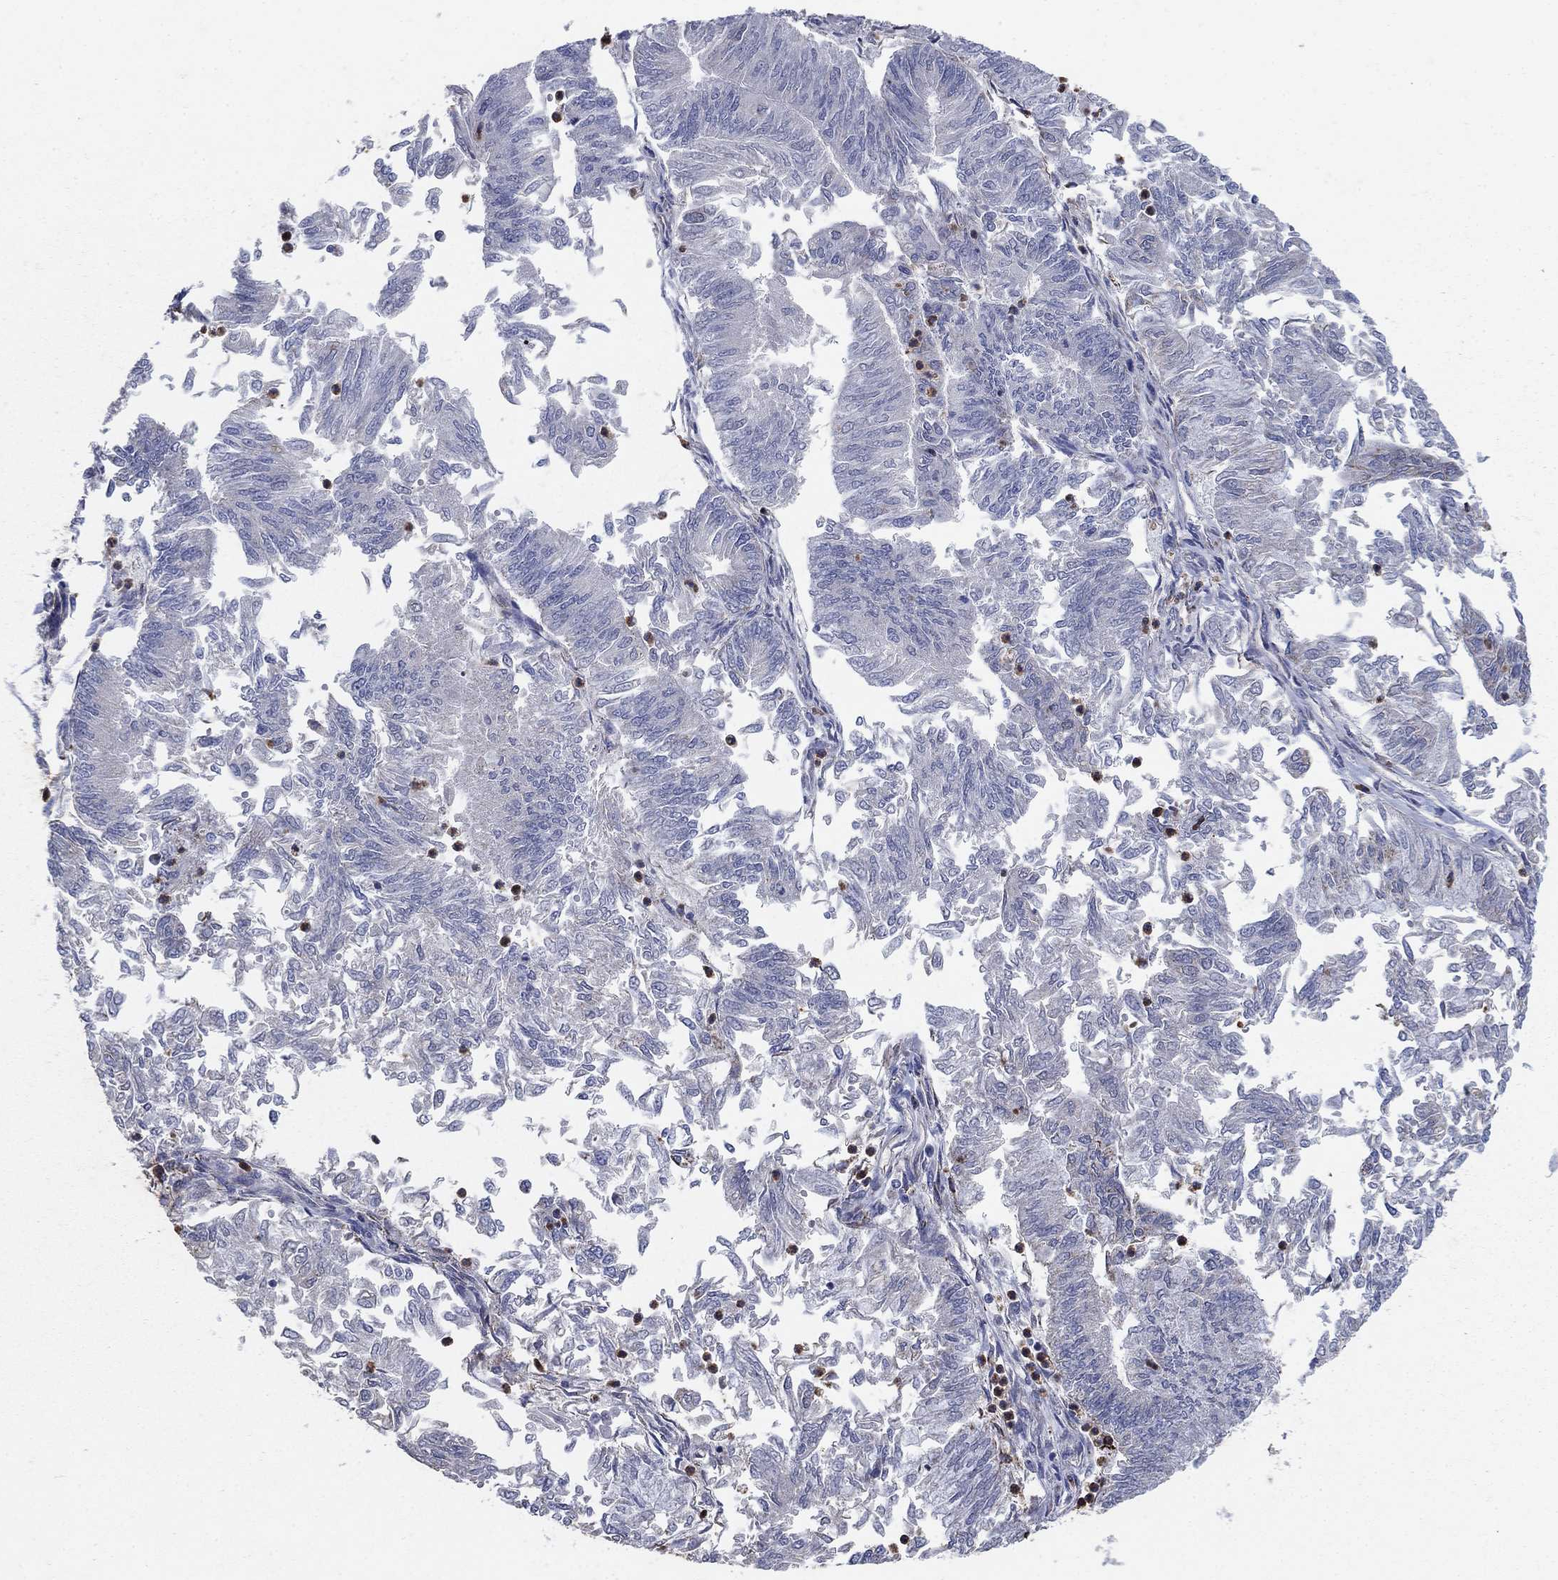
{"staining": {"intensity": "negative", "quantity": "none", "location": "none"}, "tissue": "endometrial cancer", "cell_type": "Tumor cells", "image_type": "cancer", "snomed": [{"axis": "morphology", "description": "Adenocarcinoma, NOS"}, {"axis": "topography", "description": "Endometrium"}], "caption": "Protein analysis of endometrial cancer (adenocarcinoma) demonstrates no significant staining in tumor cells.", "gene": "PNPLA2", "patient": {"sex": "female", "age": 59}}